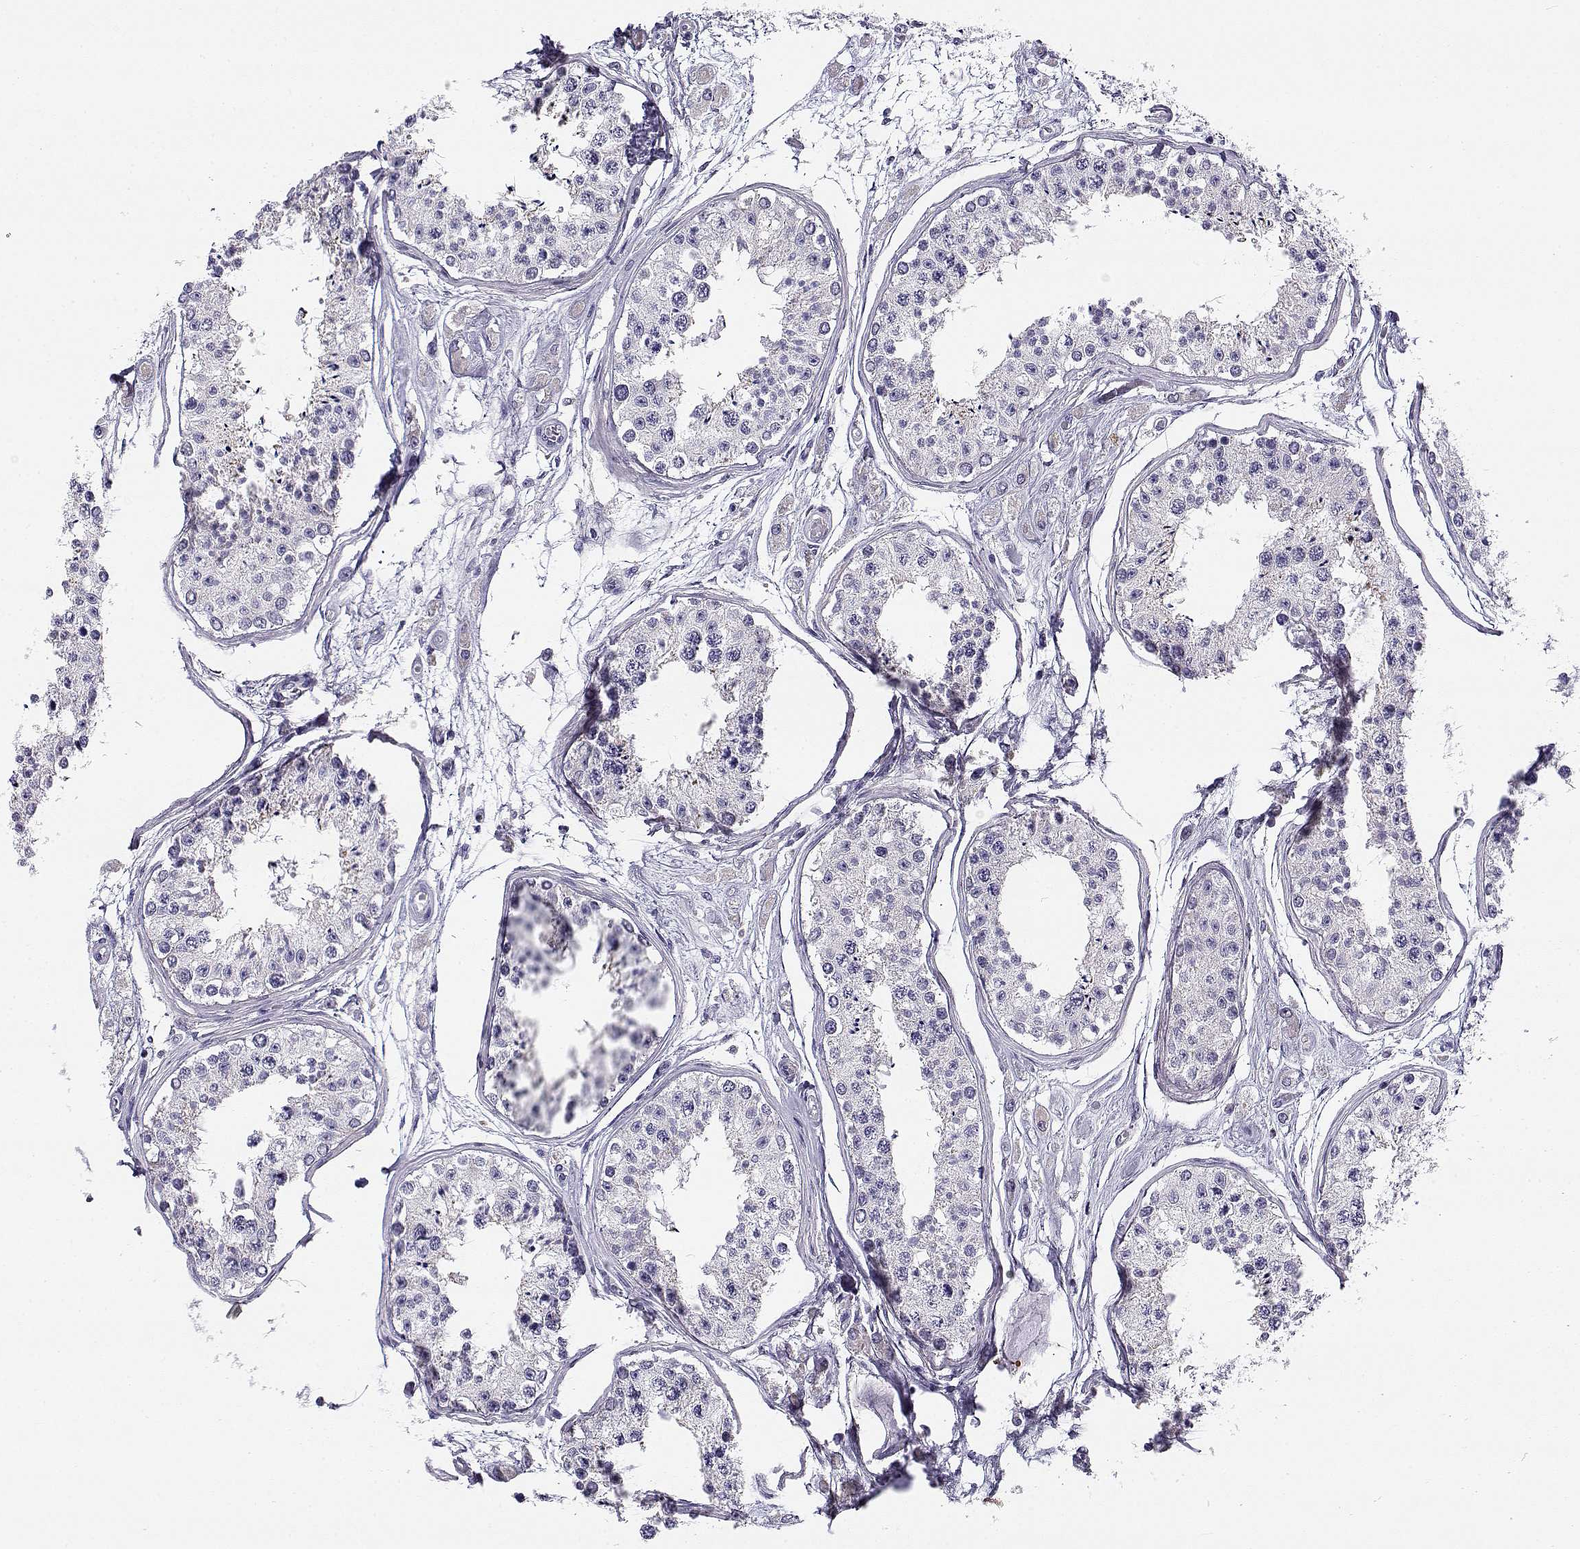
{"staining": {"intensity": "weak", "quantity": "<25%", "location": "cytoplasmic/membranous"}, "tissue": "testis", "cell_type": "Cells in seminiferous ducts", "image_type": "normal", "snomed": [{"axis": "morphology", "description": "Normal tissue, NOS"}, {"axis": "topography", "description": "Testis"}], "caption": "IHC of benign human testis shows no staining in cells in seminiferous ducts.", "gene": "CREB3L3", "patient": {"sex": "male", "age": 25}}